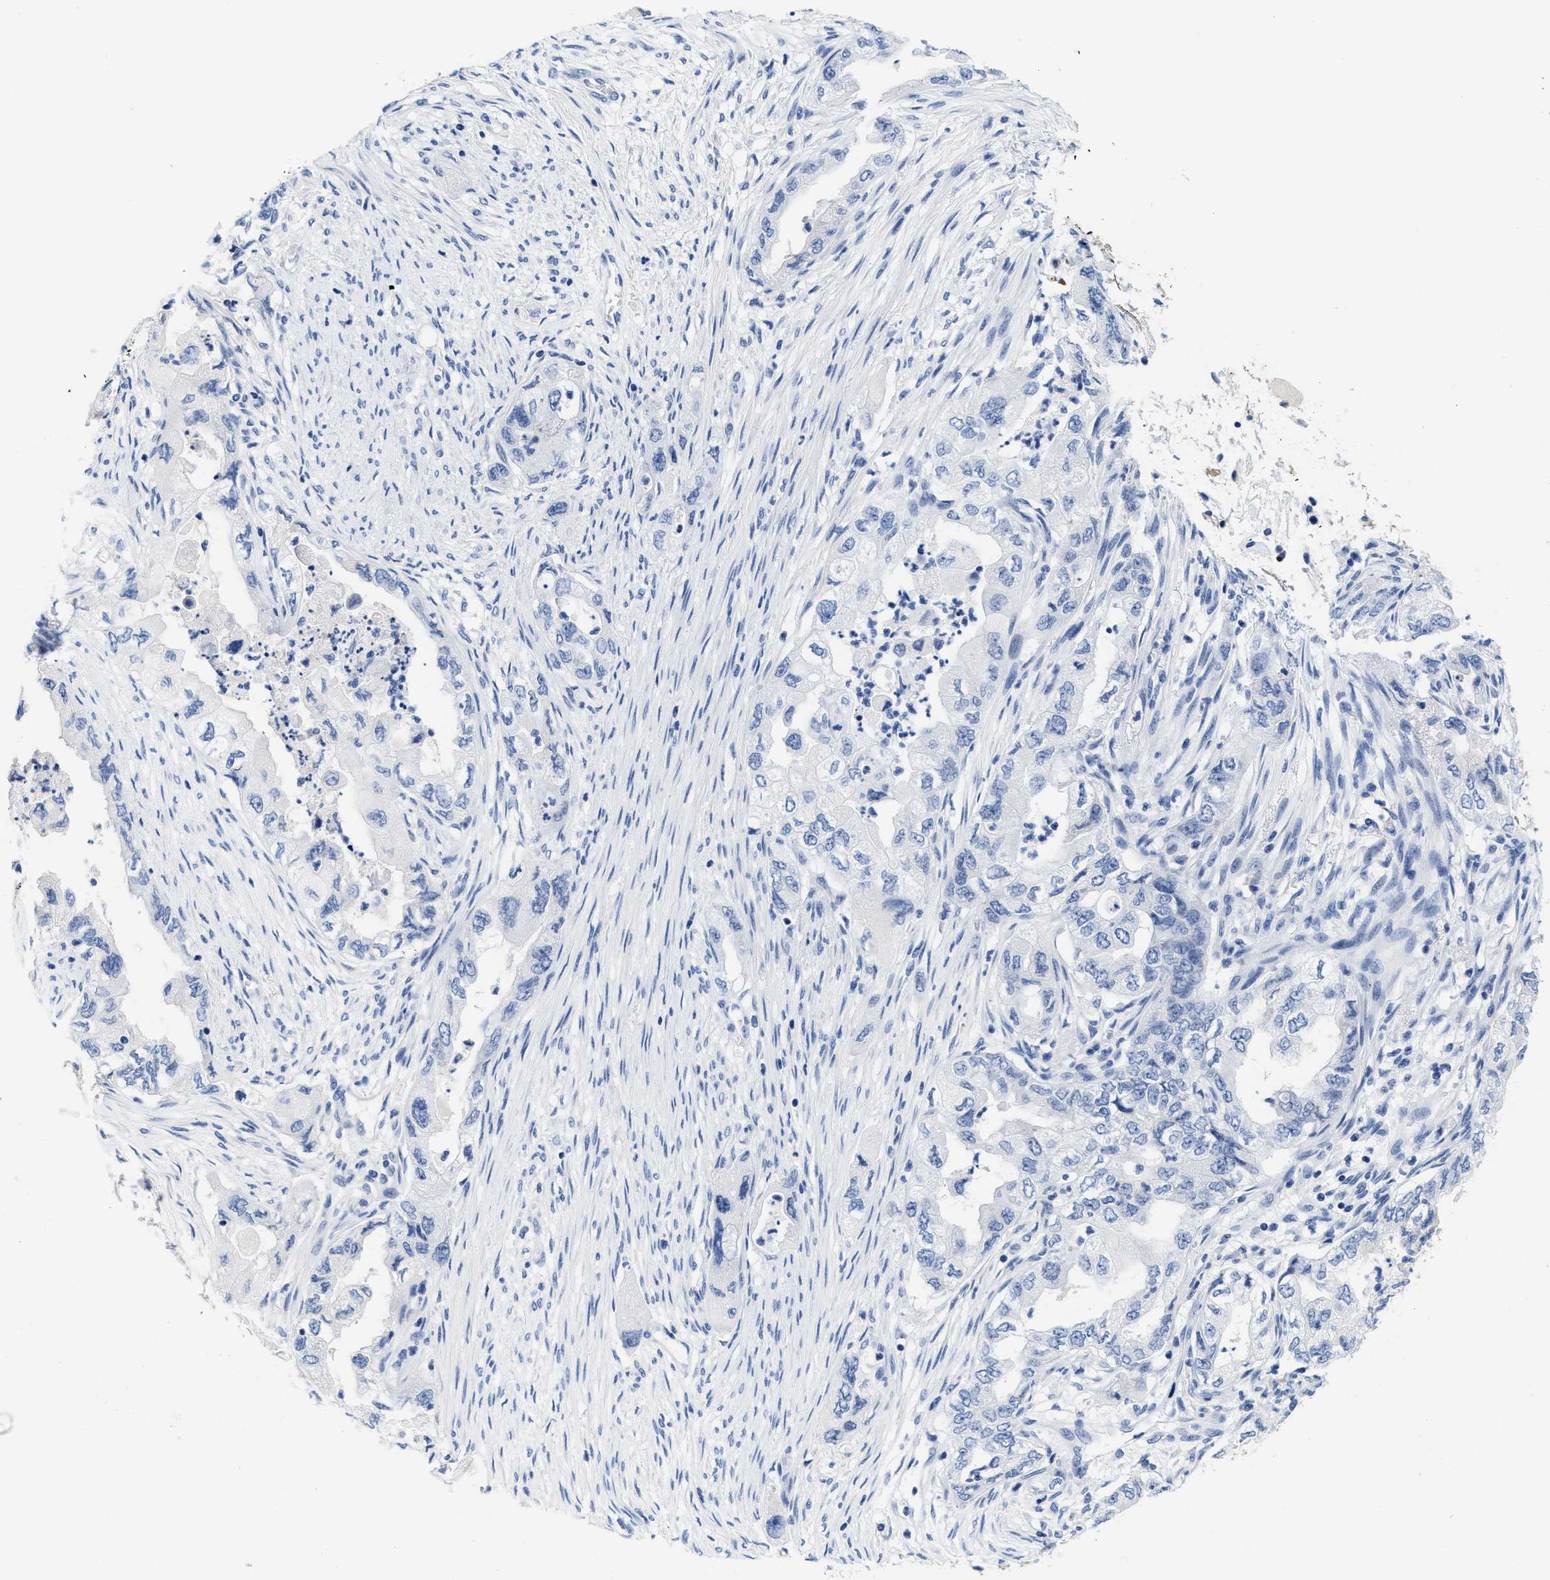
{"staining": {"intensity": "negative", "quantity": "none", "location": "none"}, "tissue": "pancreatic cancer", "cell_type": "Tumor cells", "image_type": "cancer", "snomed": [{"axis": "morphology", "description": "Adenocarcinoma, NOS"}, {"axis": "topography", "description": "Pancreas"}], "caption": "Tumor cells are negative for protein expression in human pancreatic cancer (adenocarcinoma).", "gene": "TTC3", "patient": {"sex": "female", "age": 73}}